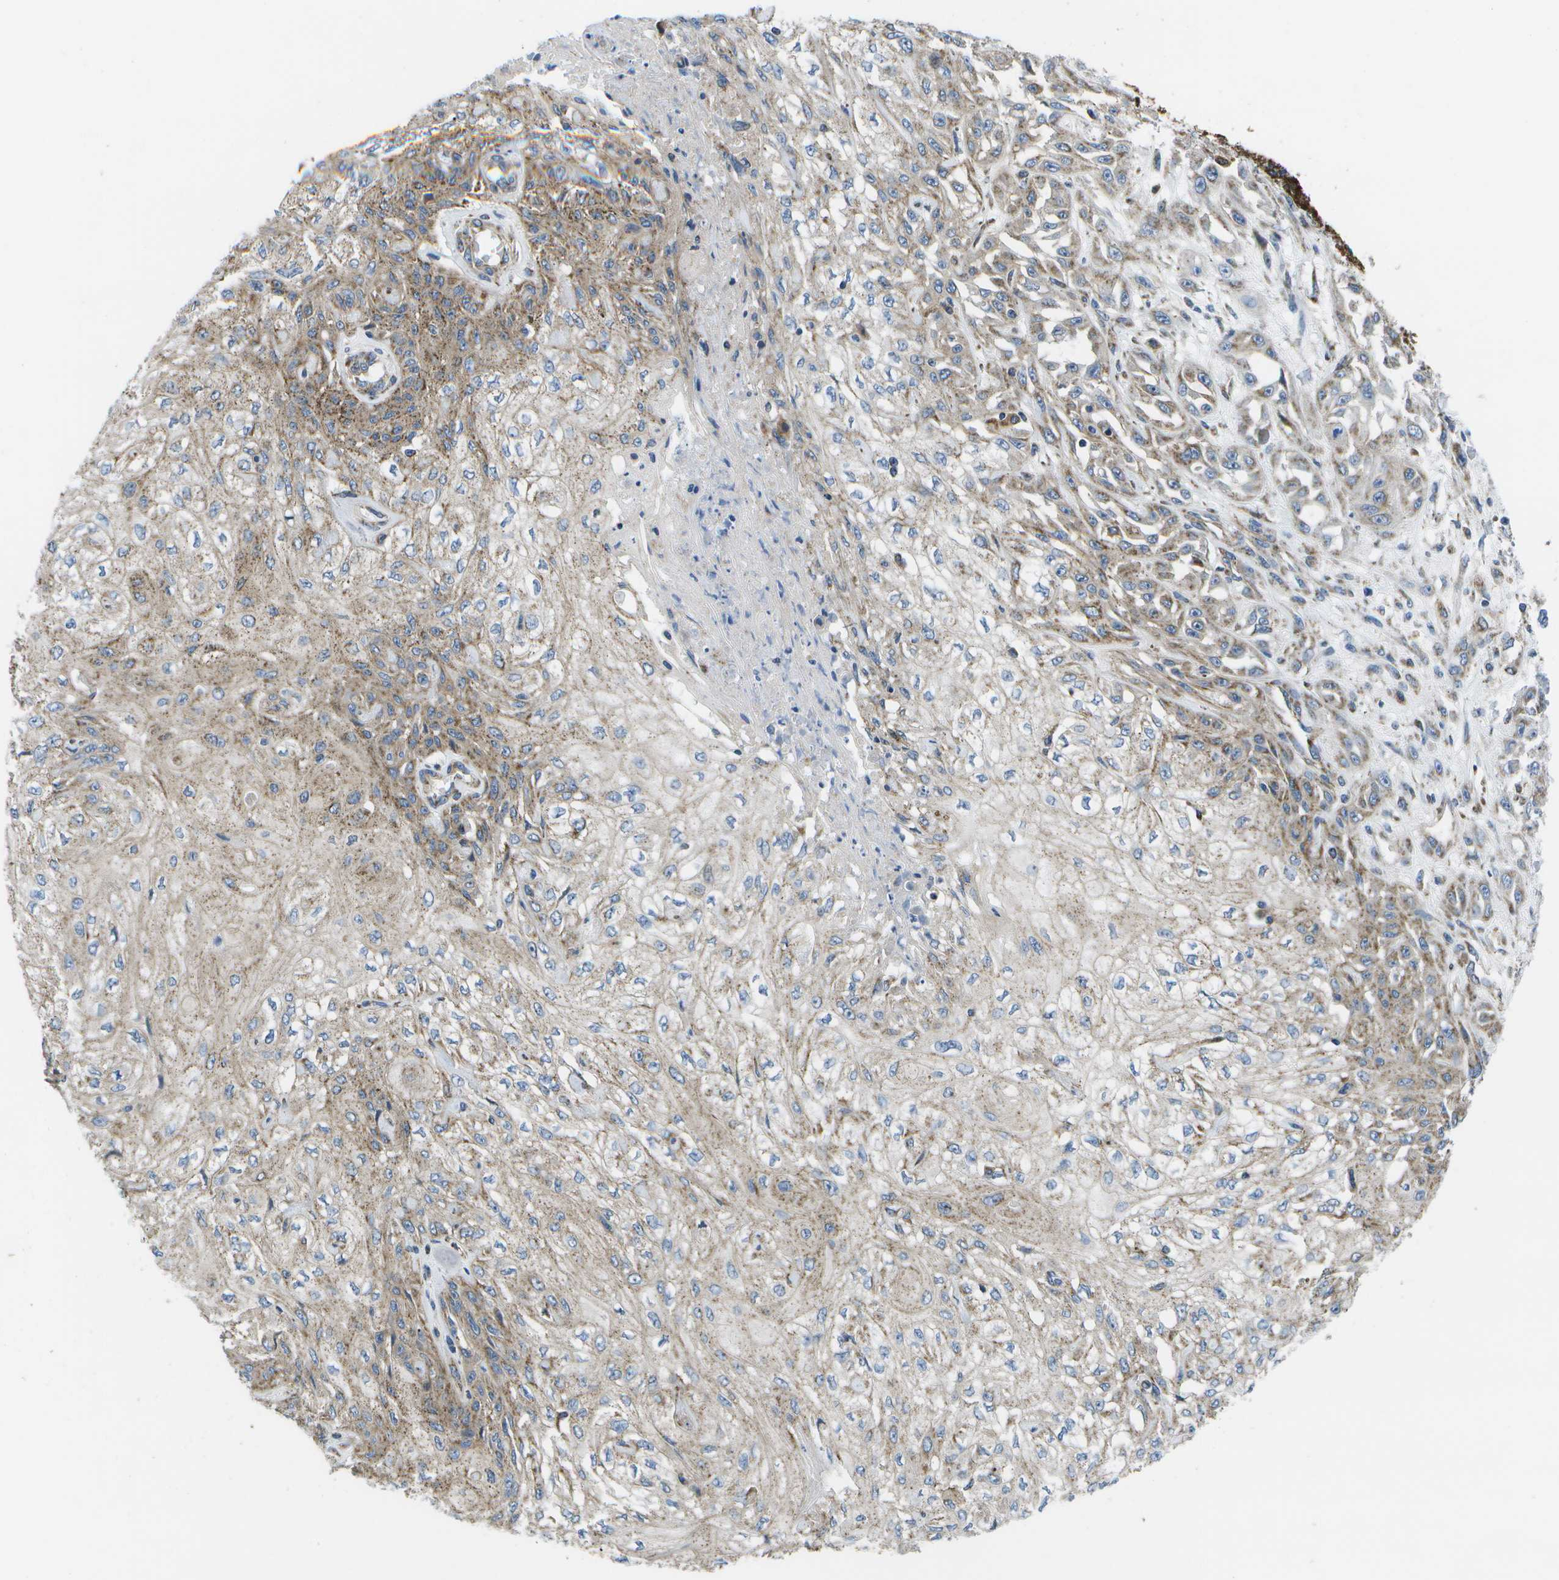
{"staining": {"intensity": "weak", "quantity": "<25%", "location": "cytoplasmic/membranous"}, "tissue": "skin cancer", "cell_type": "Tumor cells", "image_type": "cancer", "snomed": [{"axis": "morphology", "description": "Squamous cell carcinoma, NOS"}, {"axis": "morphology", "description": "Squamous cell carcinoma, metastatic, NOS"}, {"axis": "topography", "description": "Skin"}, {"axis": "topography", "description": "Lymph node"}], "caption": "The IHC image has no significant staining in tumor cells of metastatic squamous cell carcinoma (skin) tissue.", "gene": "MVK", "patient": {"sex": "male", "age": 75}}